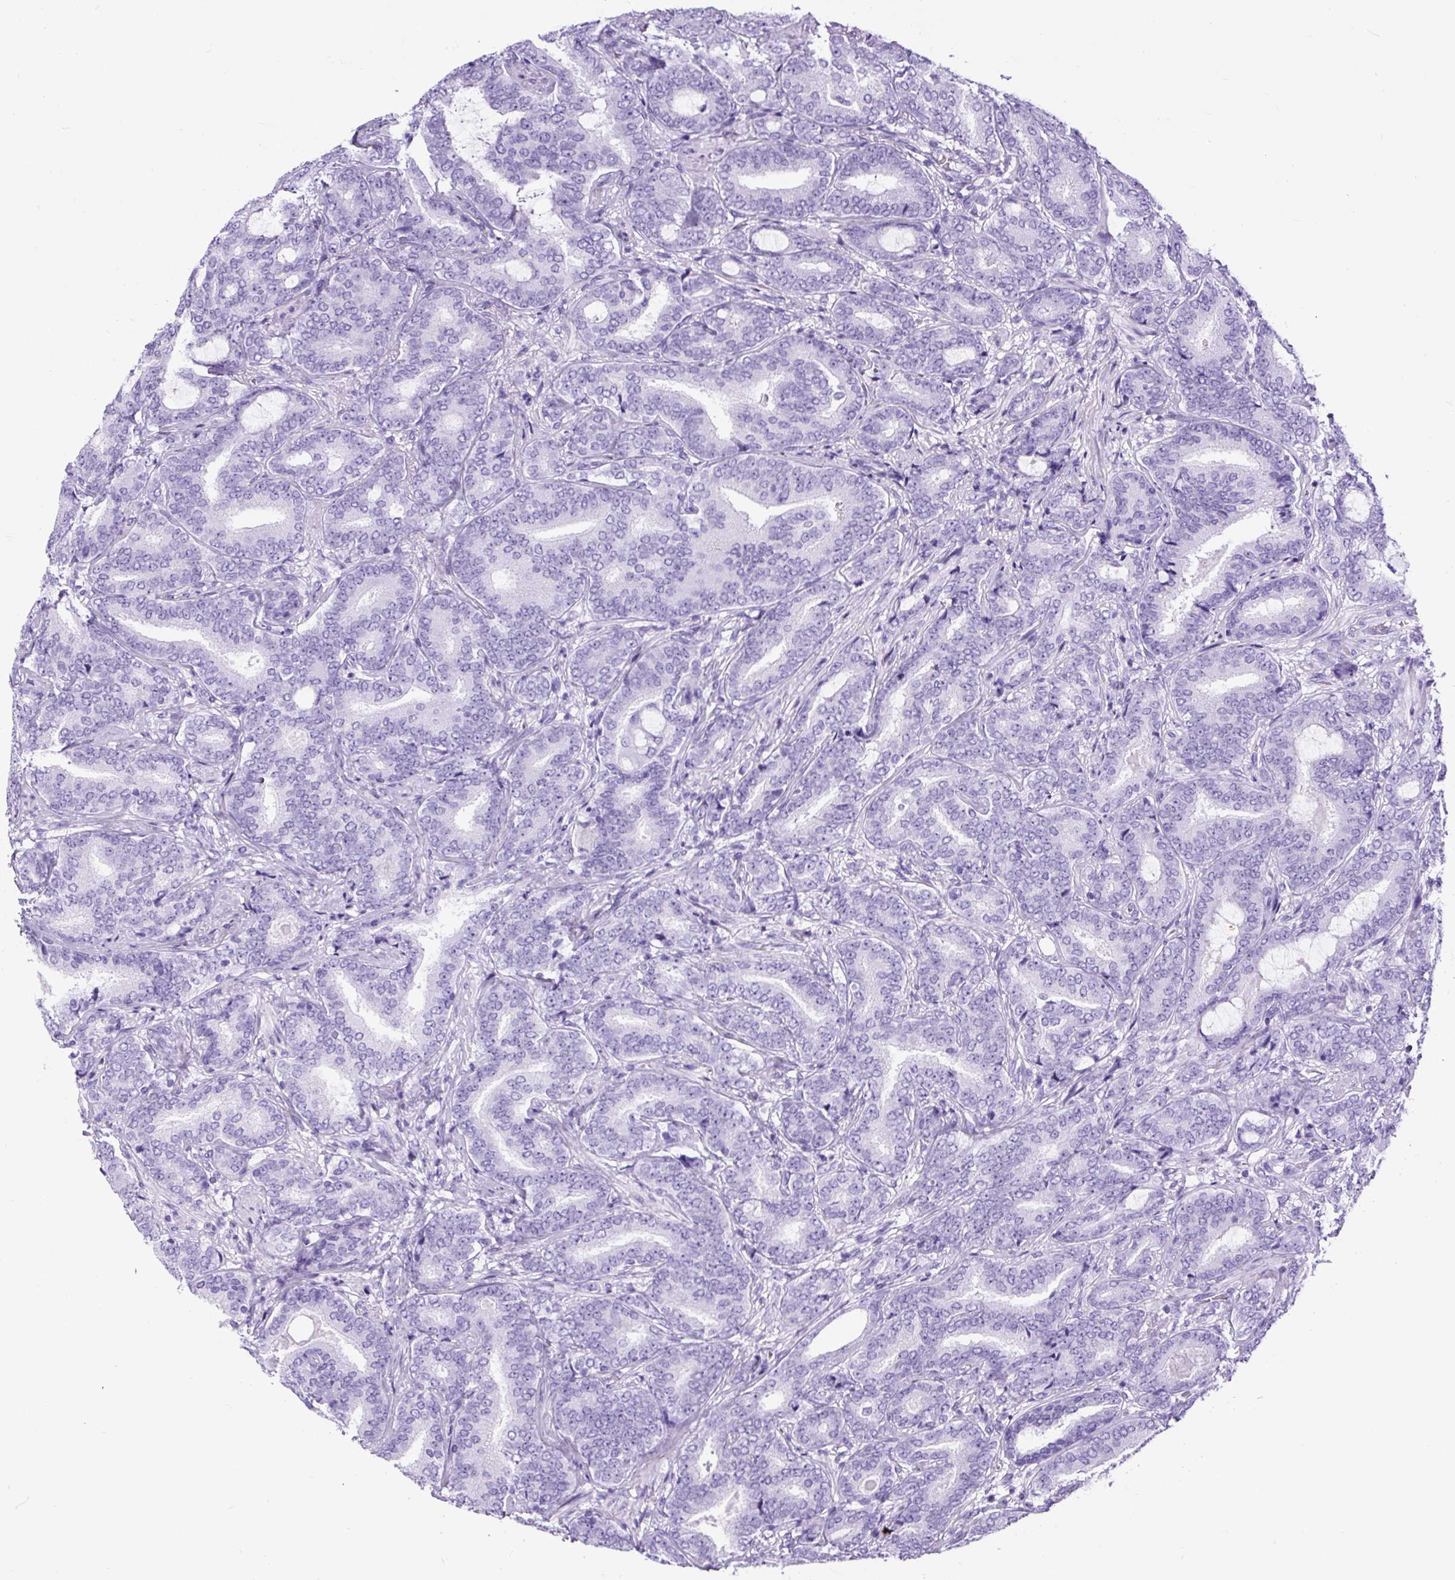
{"staining": {"intensity": "negative", "quantity": "none", "location": "none"}, "tissue": "prostate cancer", "cell_type": "Tumor cells", "image_type": "cancer", "snomed": [{"axis": "morphology", "description": "Adenocarcinoma, Low grade"}, {"axis": "topography", "description": "Prostate and seminal vesicle, NOS"}], "caption": "Image shows no protein staining in tumor cells of prostate cancer tissue.", "gene": "CEL", "patient": {"sex": "male", "age": 61}}